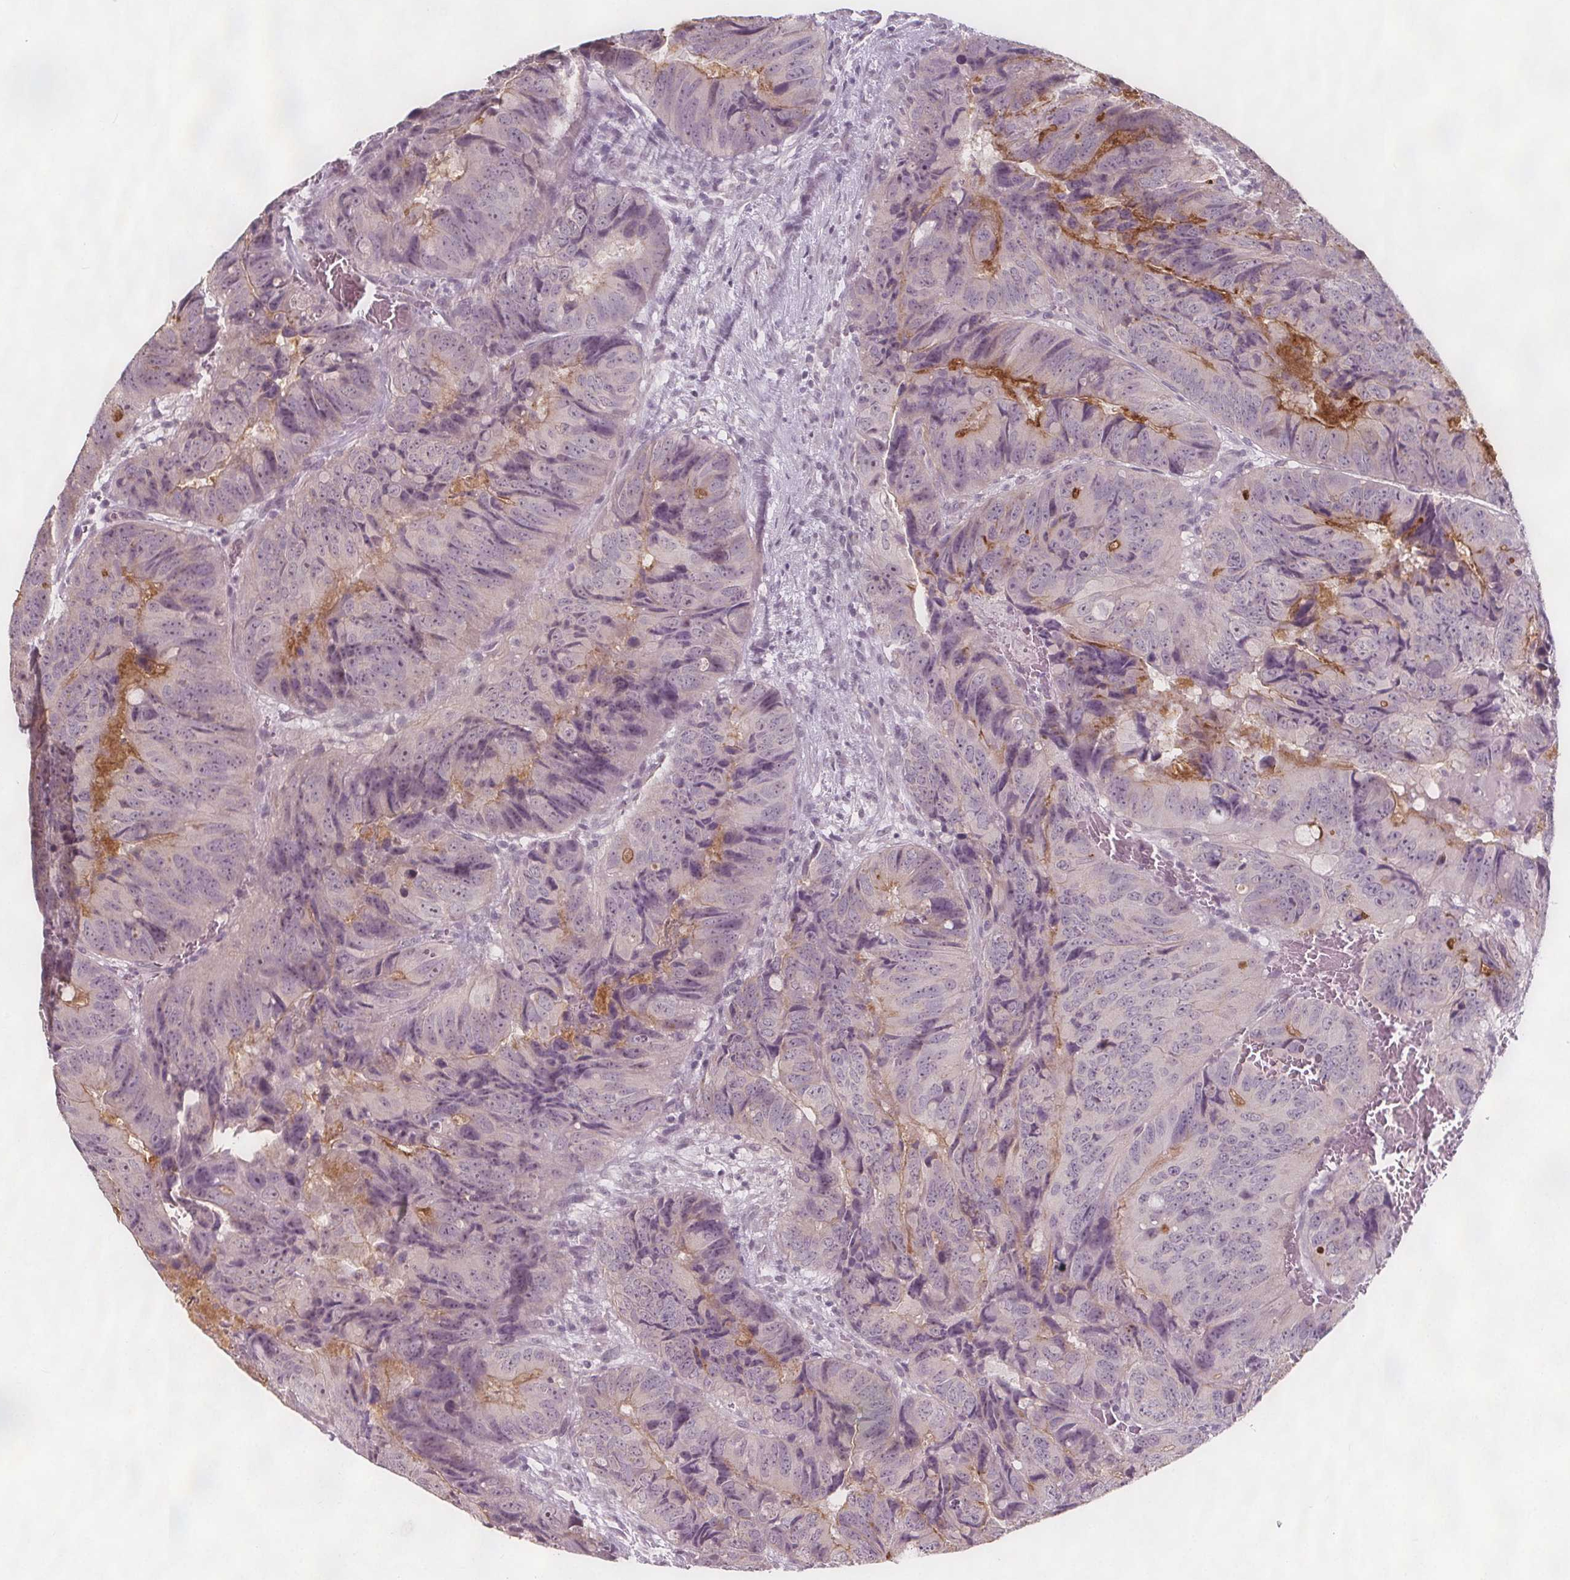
{"staining": {"intensity": "negative", "quantity": "none", "location": "none"}, "tissue": "colorectal cancer", "cell_type": "Tumor cells", "image_type": "cancer", "snomed": [{"axis": "morphology", "description": "Adenocarcinoma, NOS"}, {"axis": "topography", "description": "Colon"}], "caption": "Immunohistochemistry (IHC) histopathology image of neoplastic tissue: colorectal adenocarcinoma stained with DAB shows no significant protein expression in tumor cells.", "gene": "C1orf167", "patient": {"sex": "male", "age": 79}}